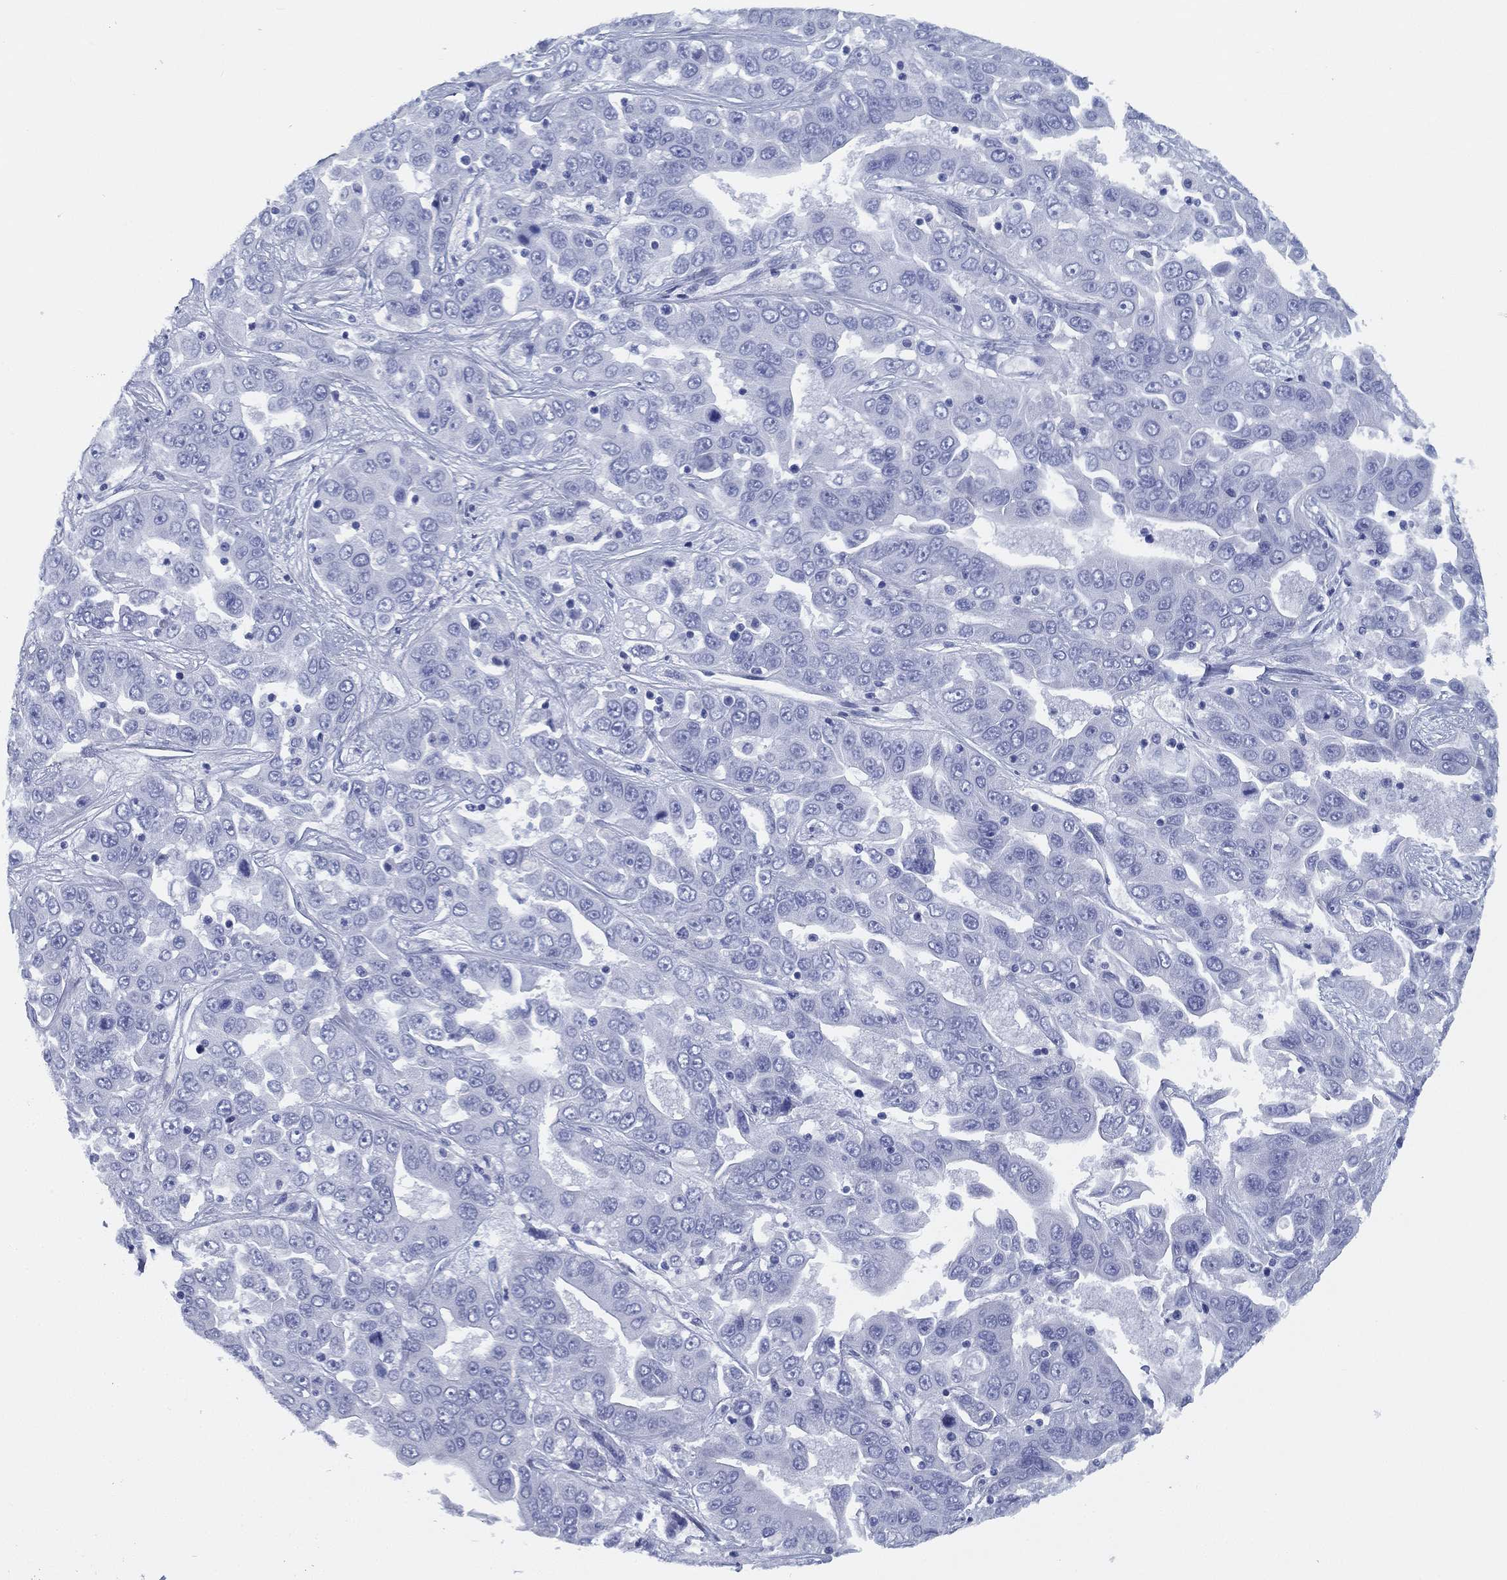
{"staining": {"intensity": "negative", "quantity": "none", "location": "none"}, "tissue": "liver cancer", "cell_type": "Tumor cells", "image_type": "cancer", "snomed": [{"axis": "morphology", "description": "Cholangiocarcinoma"}, {"axis": "topography", "description": "Liver"}], "caption": "IHC photomicrograph of human liver cancer stained for a protein (brown), which demonstrates no staining in tumor cells.", "gene": "TMEM252", "patient": {"sex": "female", "age": 52}}